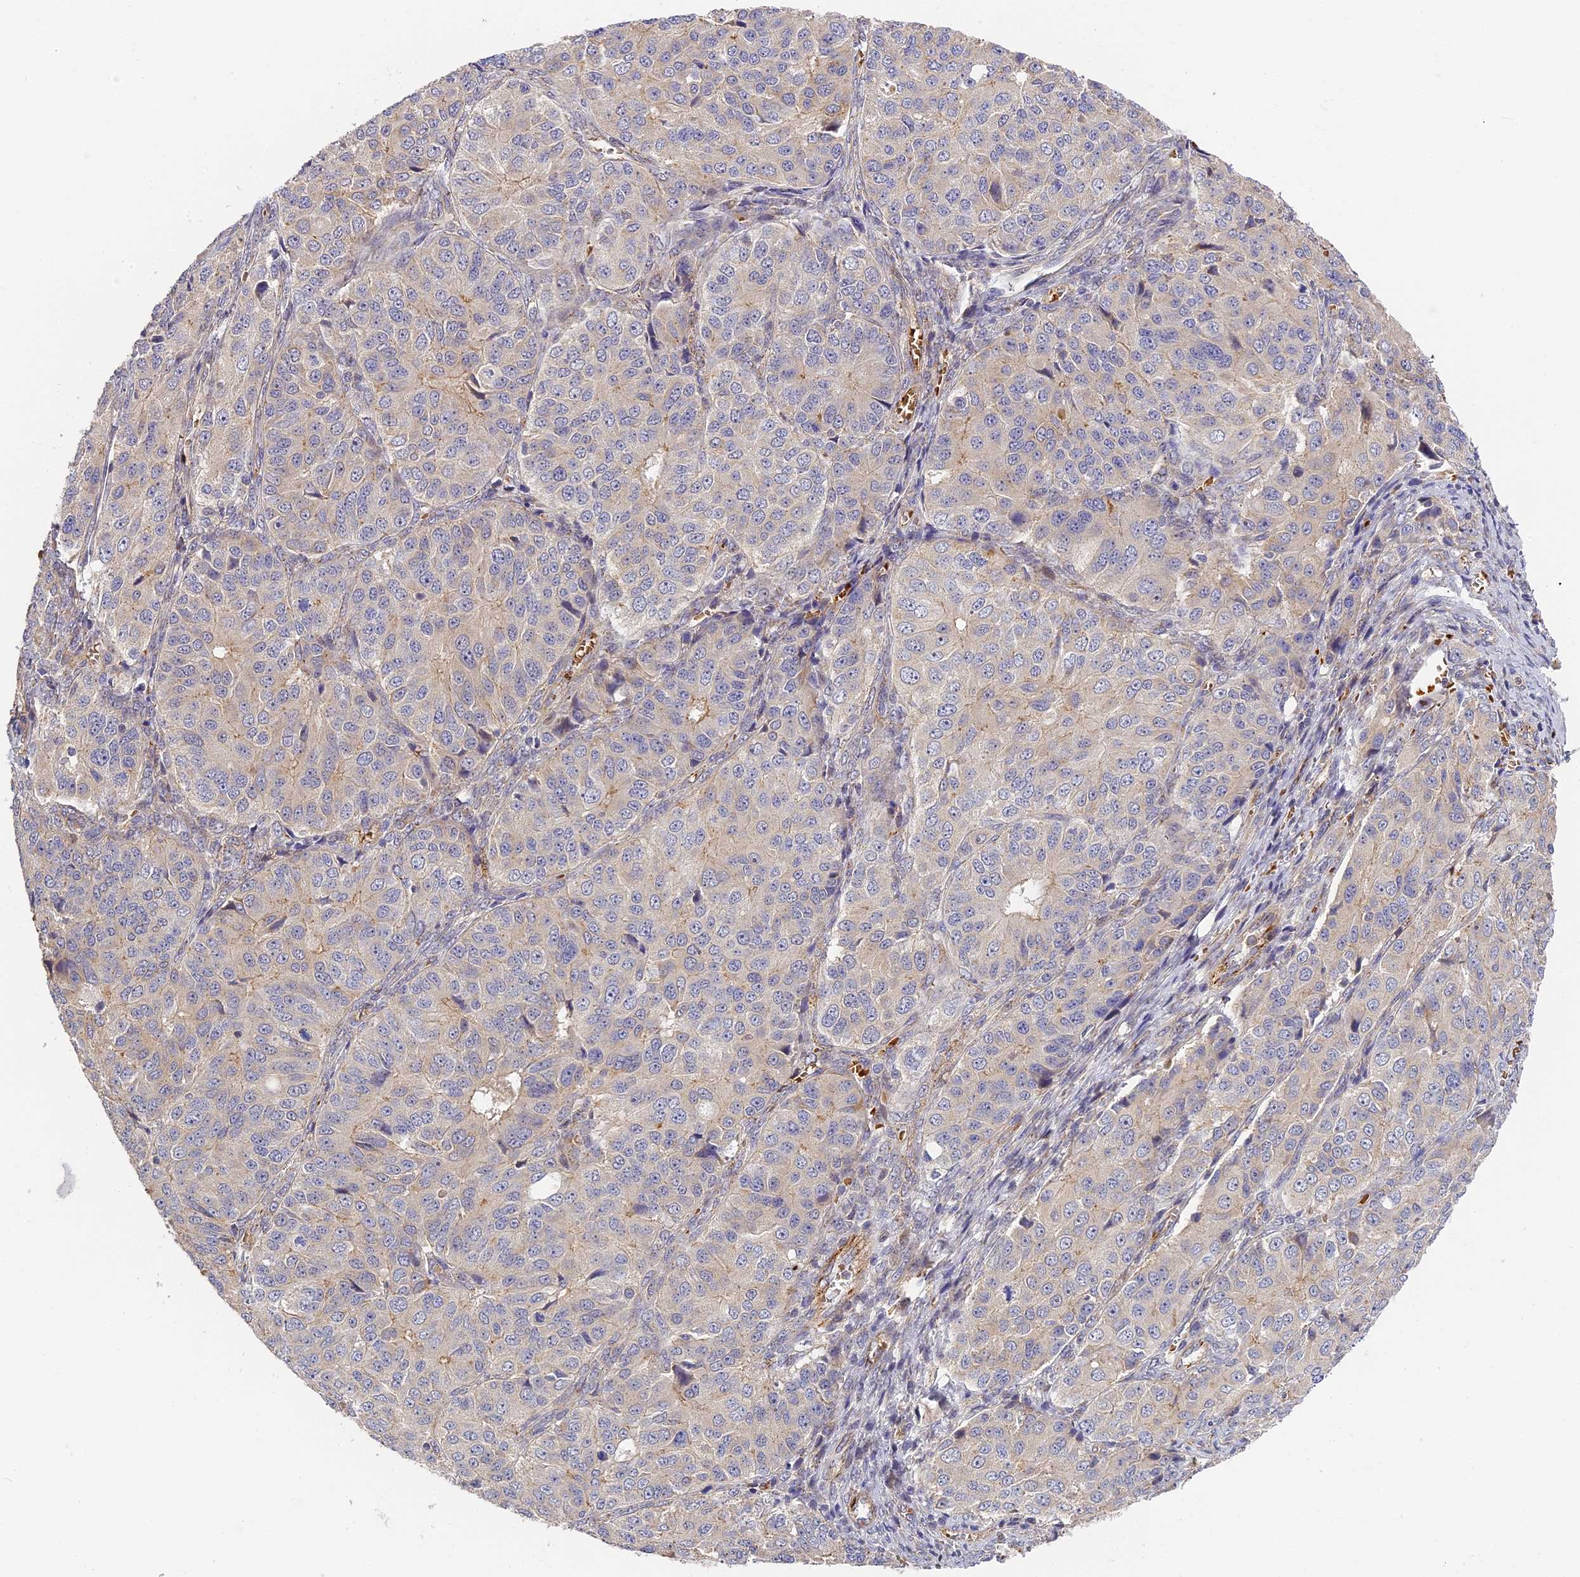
{"staining": {"intensity": "weak", "quantity": "<25%", "location": "cytoplasmic/membranous"}, "tissue": "ovarian cancer", "cell_type": "Tumor cells", "image_type": "cancer", "snomed": [{"axis": "morphology", "description": "Carcinoma, endometroid"}, {"axis": "topography", "description": "Ovary"}], "caption": "This is an immunohistochemistry image of human ovarian endometroid carcinoma. There is no positivity in tumor cells.", "gene": "MISP3", "patient": {"sex": "female", "age": 51}}